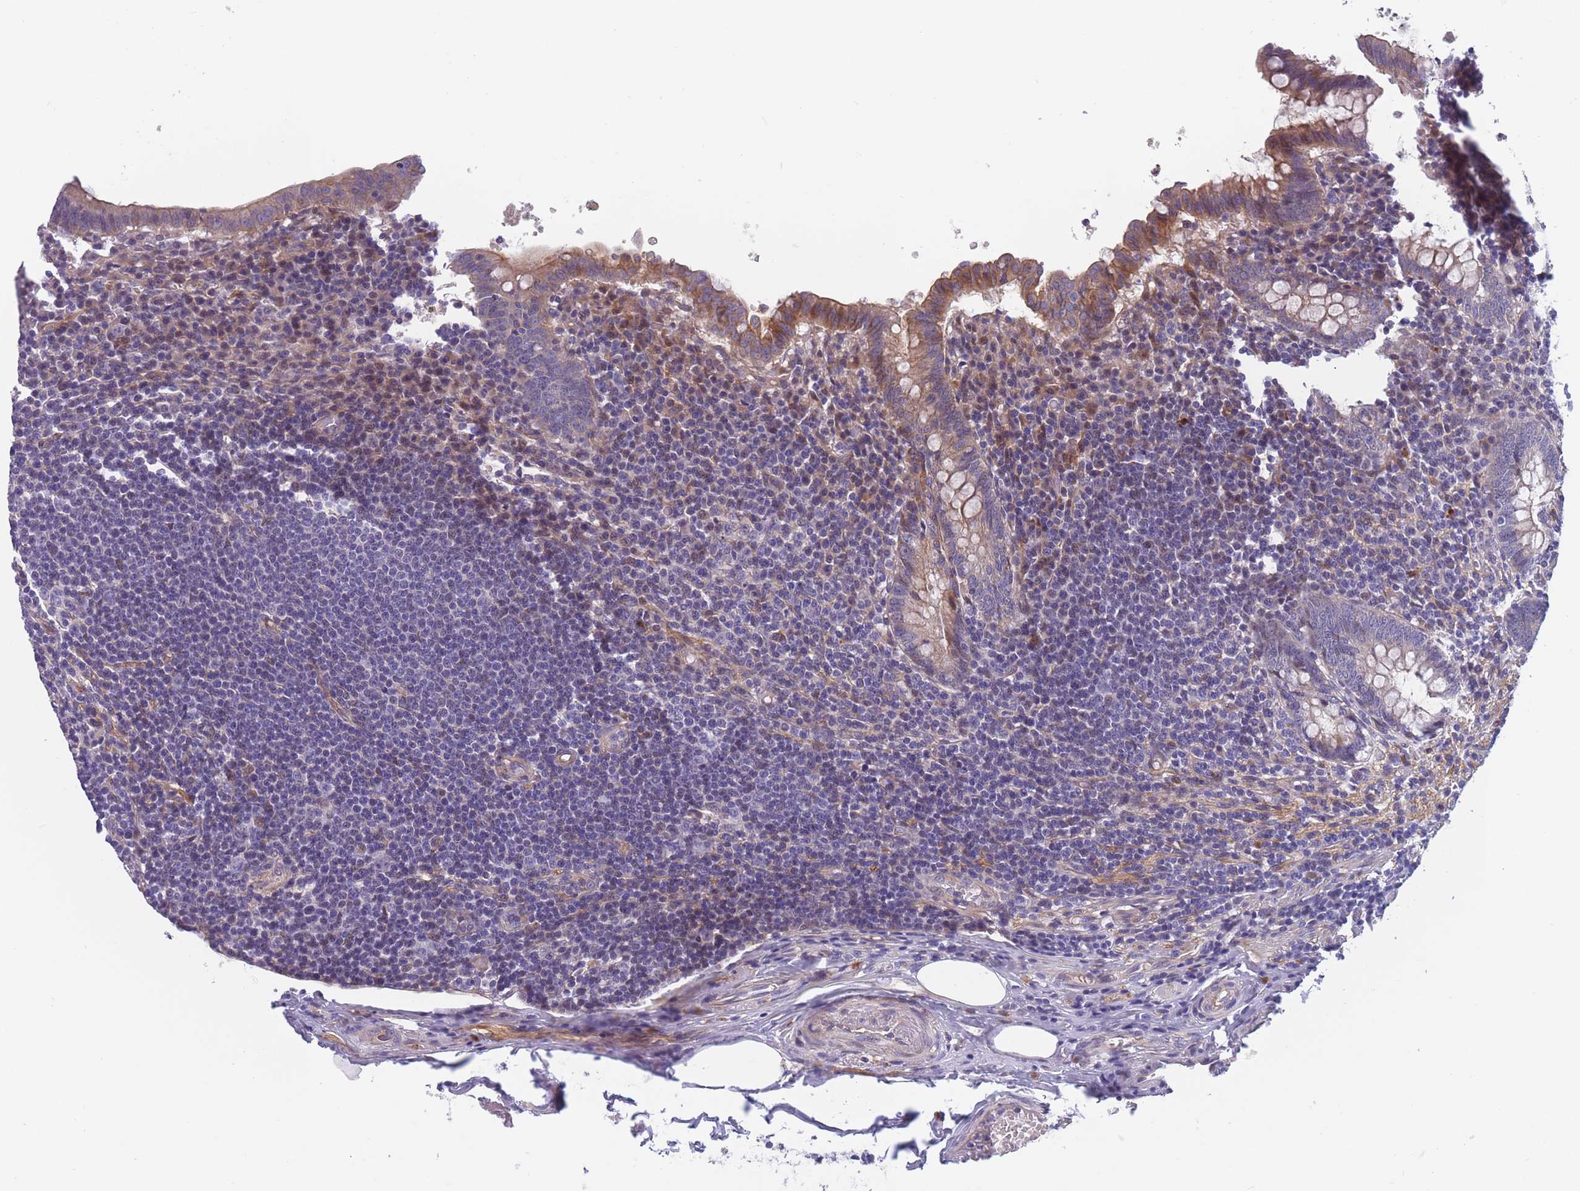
{"staining": {"intensity": "moderate", "quantity": "25%-75%", "location": "cytoplasmic/membranous"}, "tissue": "appendix", "cell_type": "Glandular cells", "image_type": "normal", "snomed": [{"axis": "morphology", "description": "Normal tissue, NOS"}, {"axis": "topography", "description": "Appendix"}], "caption": "Glandular cells demonstrate moderate cytoplasmic/membranous expression in about 25%-75% of cells in benign appendix.", "gene": "FAM83F", "patient": {"sex": "male", "age": 83}}